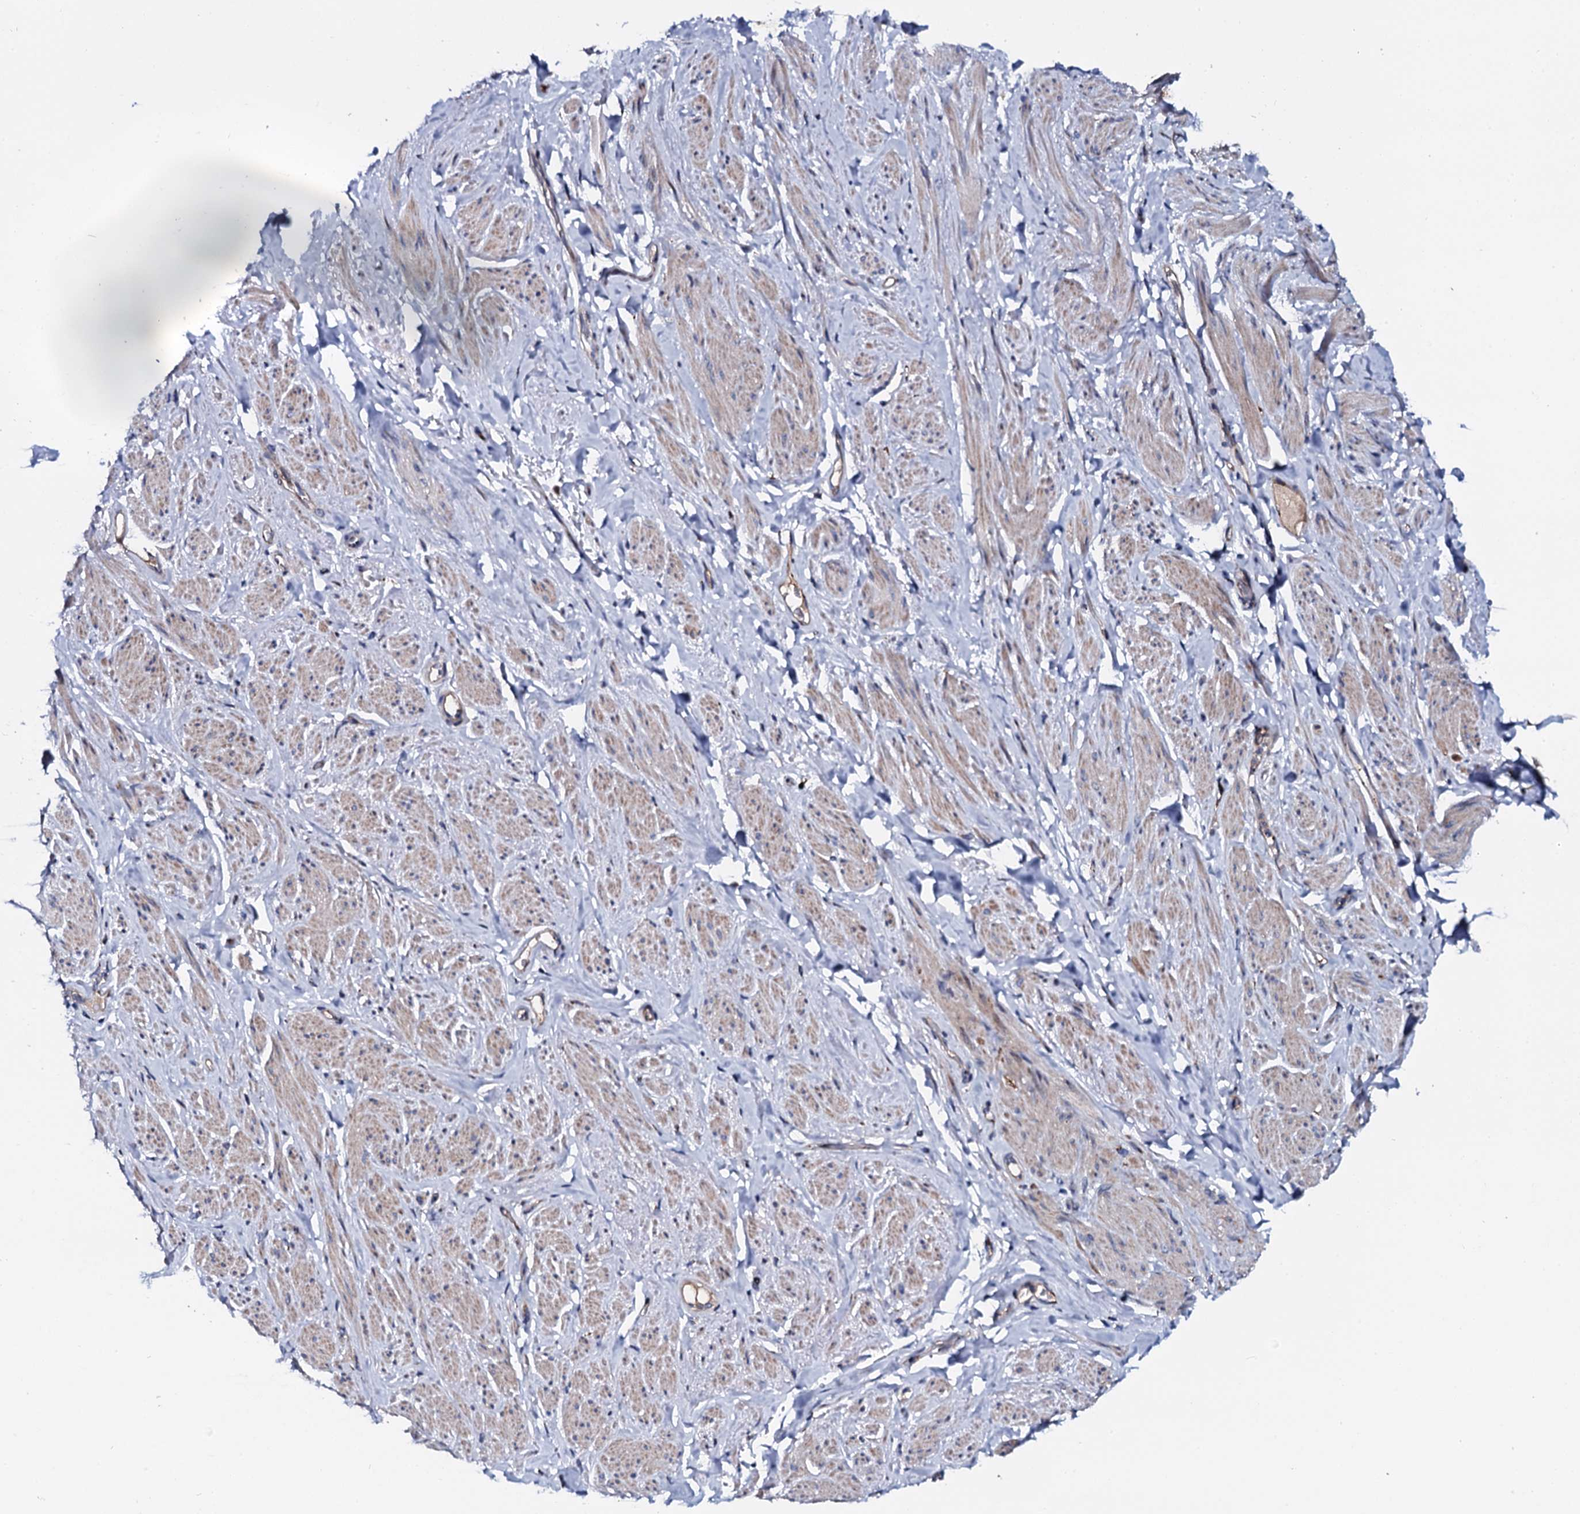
{"staining": {"intensity": "weak", "quantity": "25%-75%", "location": "cytoplasmic/membranous"}, "tissue": "smooth muscle", "cell_type": "Smooth muscle cells", "image_type": "normal", "snomed": [{"axis": "morphology", "description": "Normal tissue, NOS"}, {"axis": "topography", "description": "Smooth muscle"}, {"axis": "topography", "description": "Peripheral nerve tissue"}], "caption": "This histopathology image displays unremarkable smooth muscle stained with immunohistochemistry to label a protein in brown. The cytoplasmic/membranous of smooth muscle cells show weak positivity for the protein. Nuclei are counter-stained blue.", "gene": "PLET1", "patient": {"sex": "male", "age": 69}}